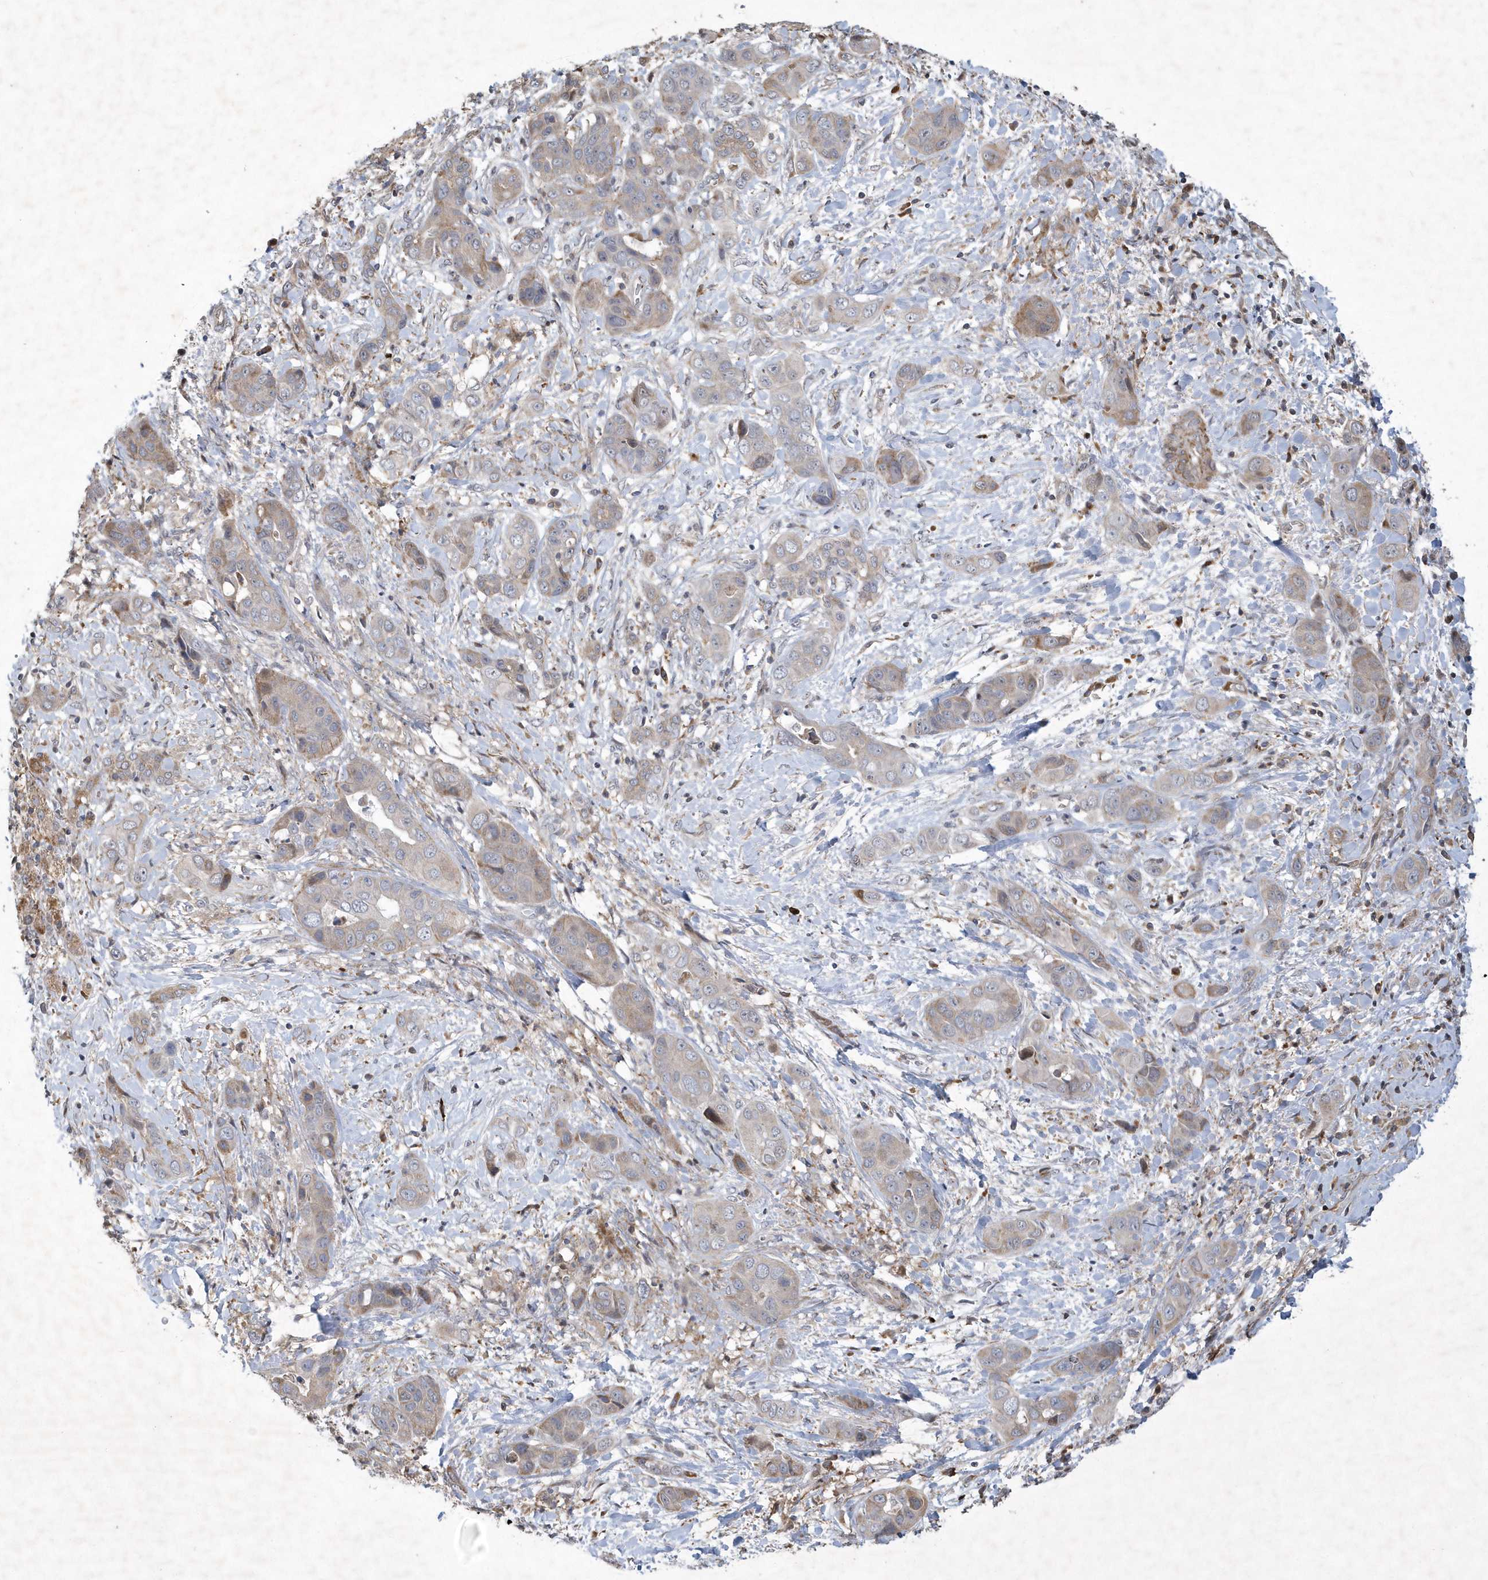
{"staining": {"intensity": "weak", "quantity": "25%-75%", "location": "cytoplasmic/membranous"}, "tissue": "liver cancer", "cell_type": "Tumor cells", "image_type": "cancer", "snomed": [{"axis": "morphology", "description": "Cholangiocarcinoma"}, {"axis": "topography", "description": "Liver"}], "caption": "Protein expression by immunohistochemistry (IHC) displays weak cytoplasmic/membranous expression in about 25%-75% of tumor cells in cholangiocarcinoma (liver). The protein of interest is stained brown, and the nuclei are stained in blue (DAB IHC with brightfield microscopy, high magnification).", "gene": "N4BP2", "patient": {"sex": "female", "age": 52}}